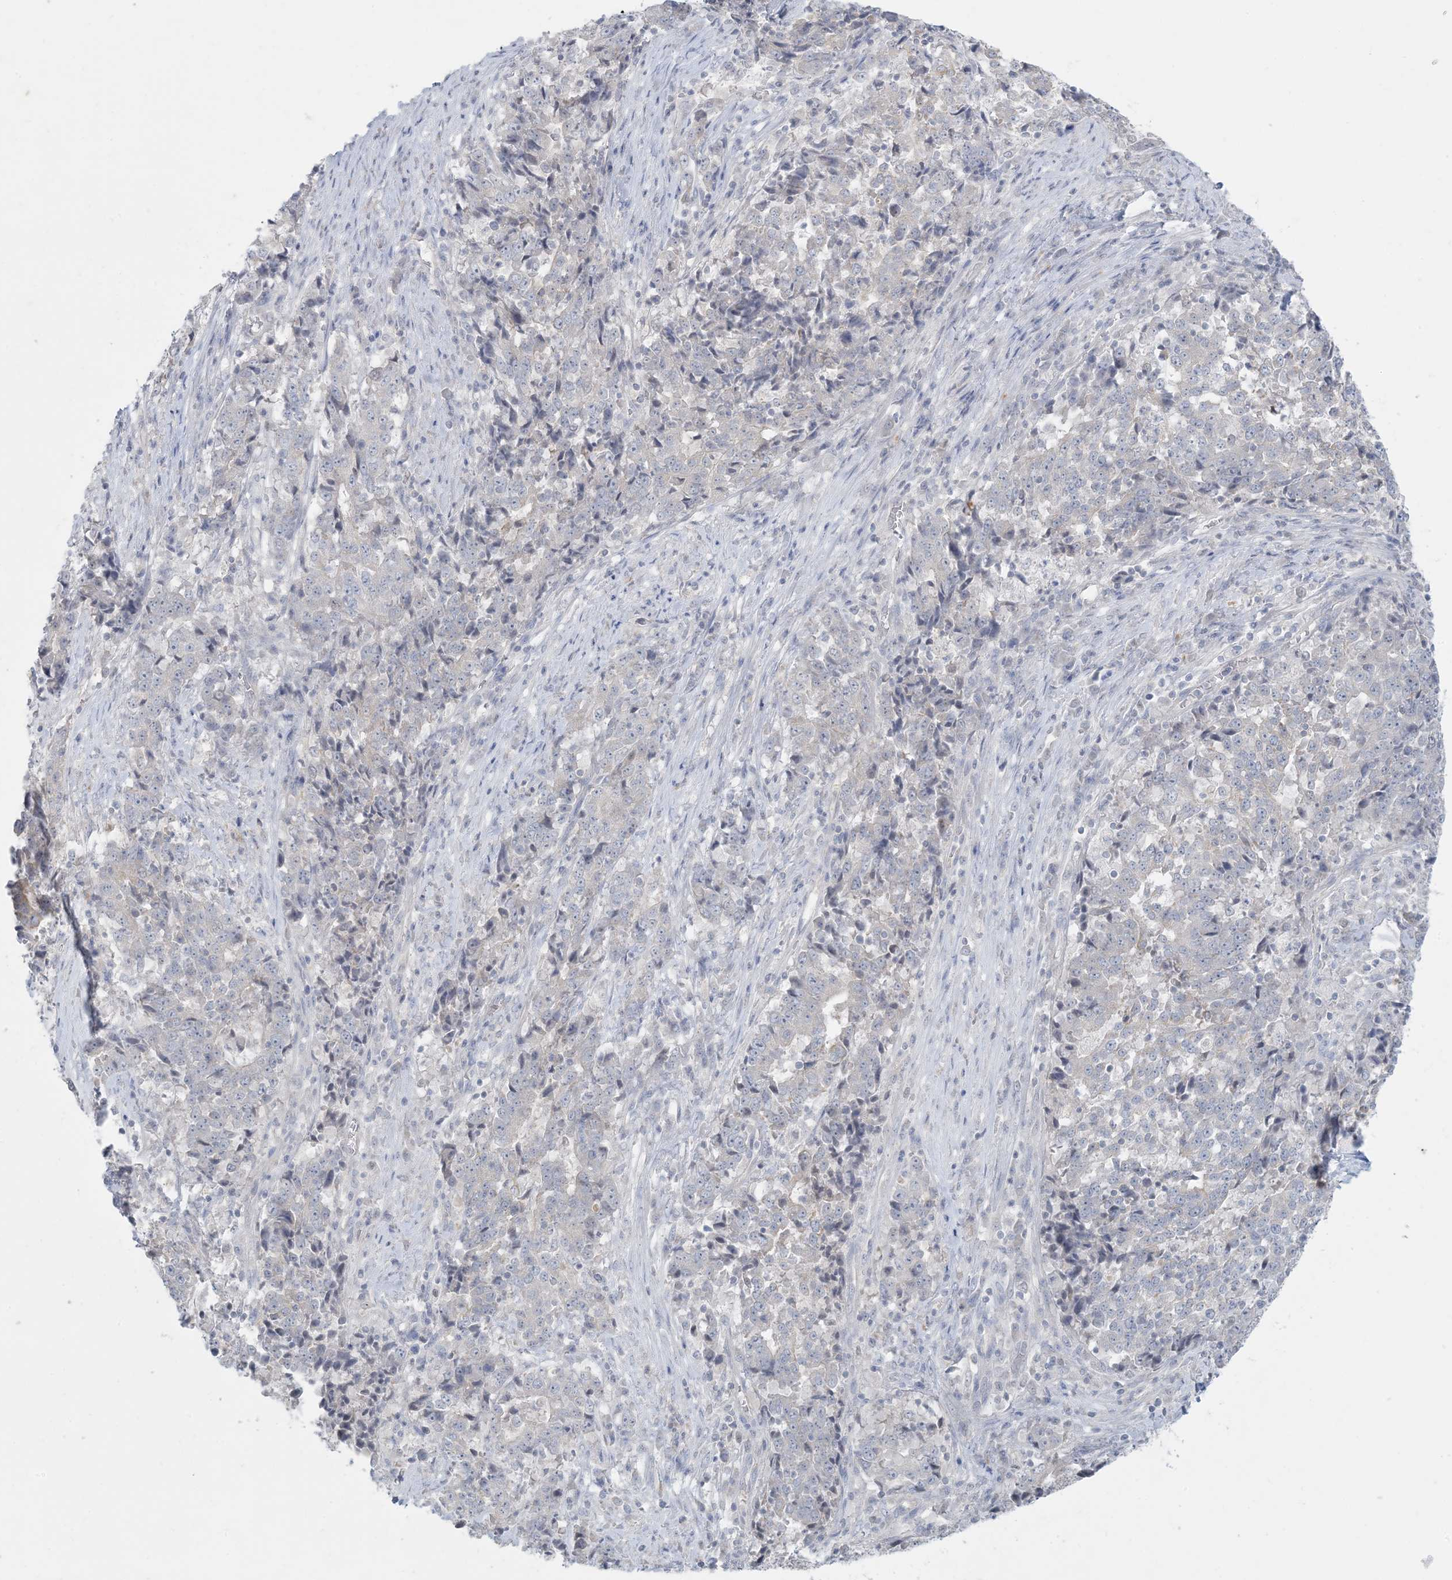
{"staining": {"intensity": "negative", "quantity": "none", "location": "none"}, "tissue": "stomach cancer", "cell_type": "Tumor cells", "image_type": "cancer", "snomed": [{"axis": "morphology", "description": "Adenocarcinoma, NOS"}, {"axis": "topography", "description": "Stomach"}], "caption": "Tumor cells show no significant positivity in stomach cancer. (Brightfield microscopy of DAB (3,3'-diaminobenzidine) IHC at high magnification).", "gene": "KIF3A", "patient": {"sex": "male", "age": 59}}